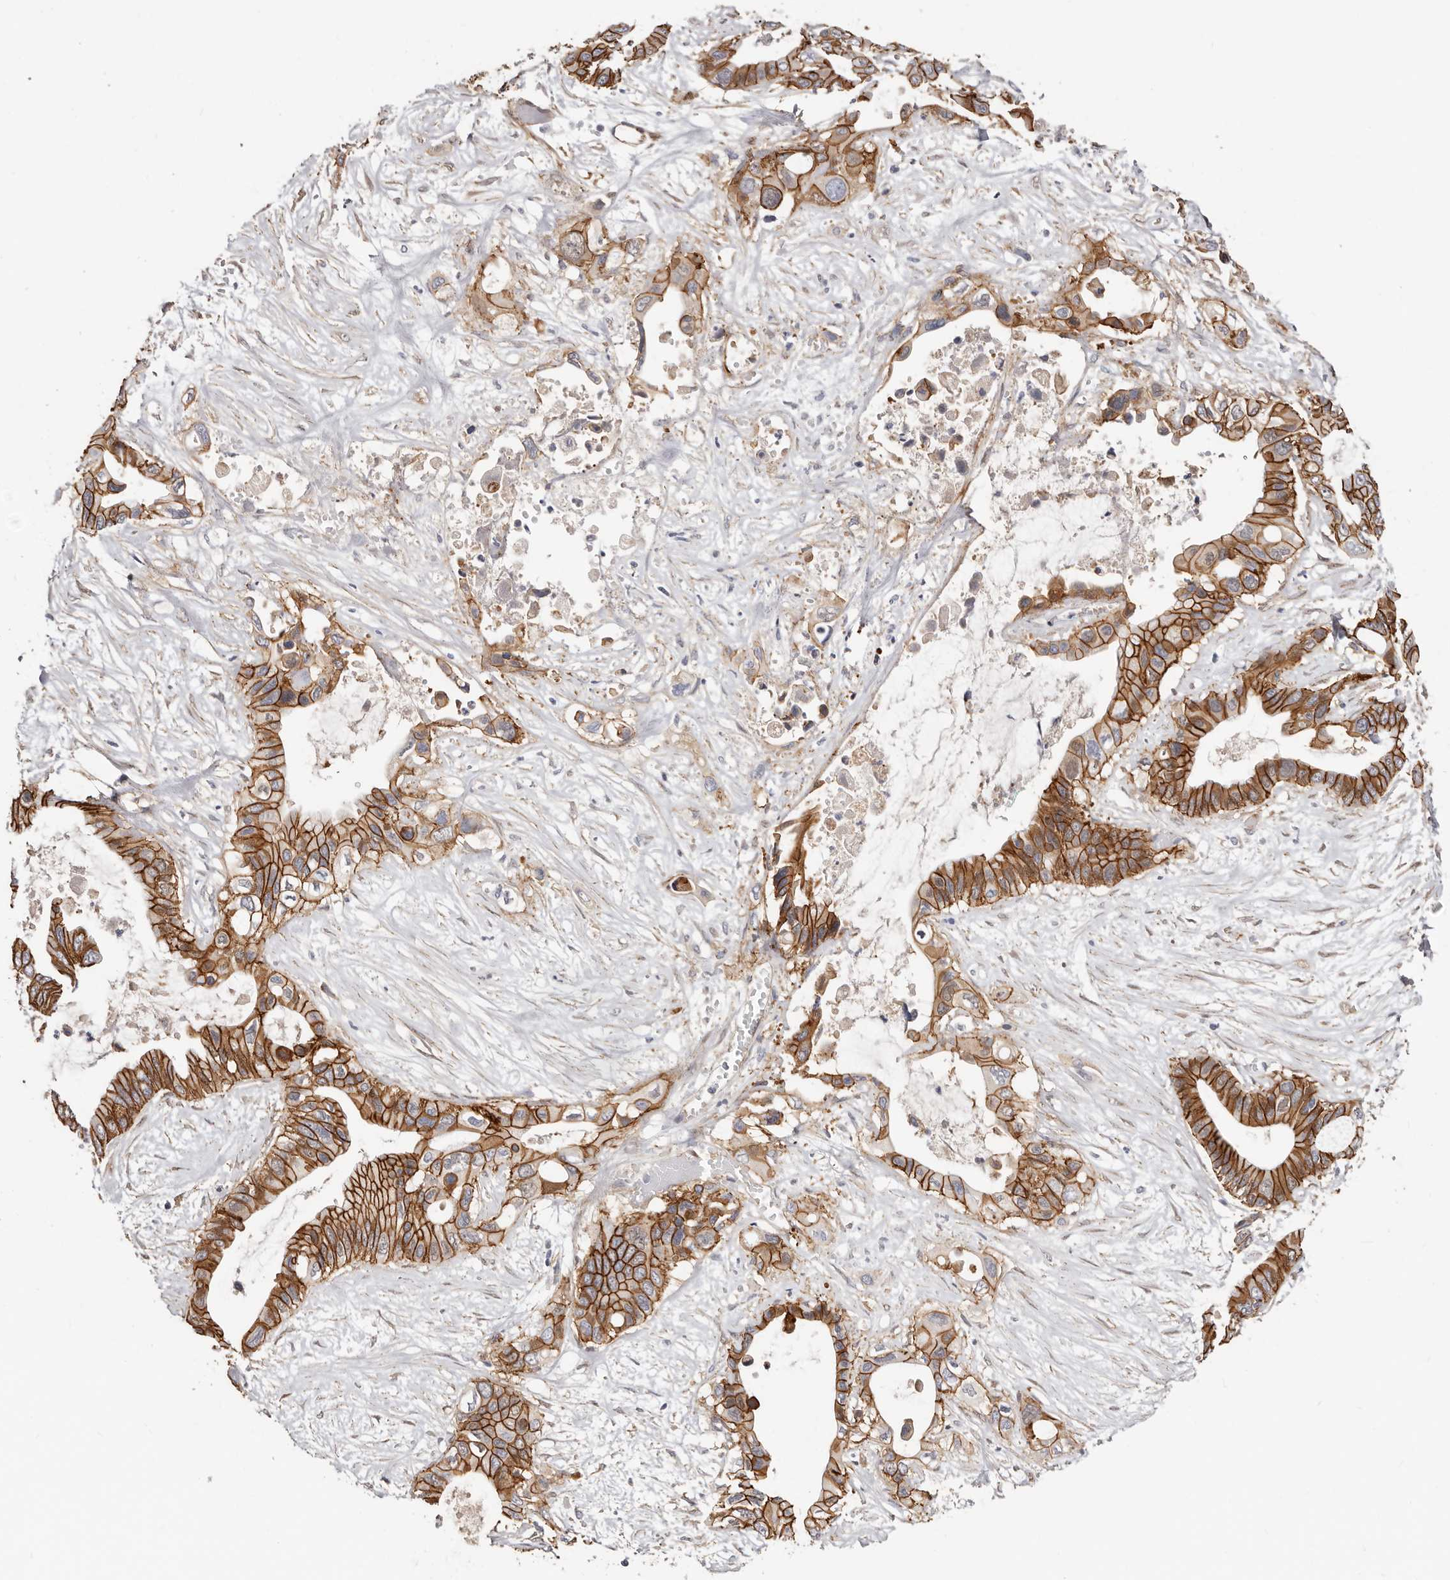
{"staining": {"intensity": "strong", "quantity": ">75%", "location": "cytoplasmic/membranous"}, "tissue": "pancreatic cancer", "cell_type": "Tumor cells", "image_type": "cancer", "snomed": [{"axis": "morphology", "description": "Adenocarcinoma, NOS"}, {"axis": "topography", "description": "Pancreas"}], "caption": "A brown stain labels strong cytoplasmic/membranous staining of a protein in human pancreatic cancer (adenocarcinoma) tumor cells.", "gene": "CTNNB1", "patient": {"sex": "male", "age": 66}}